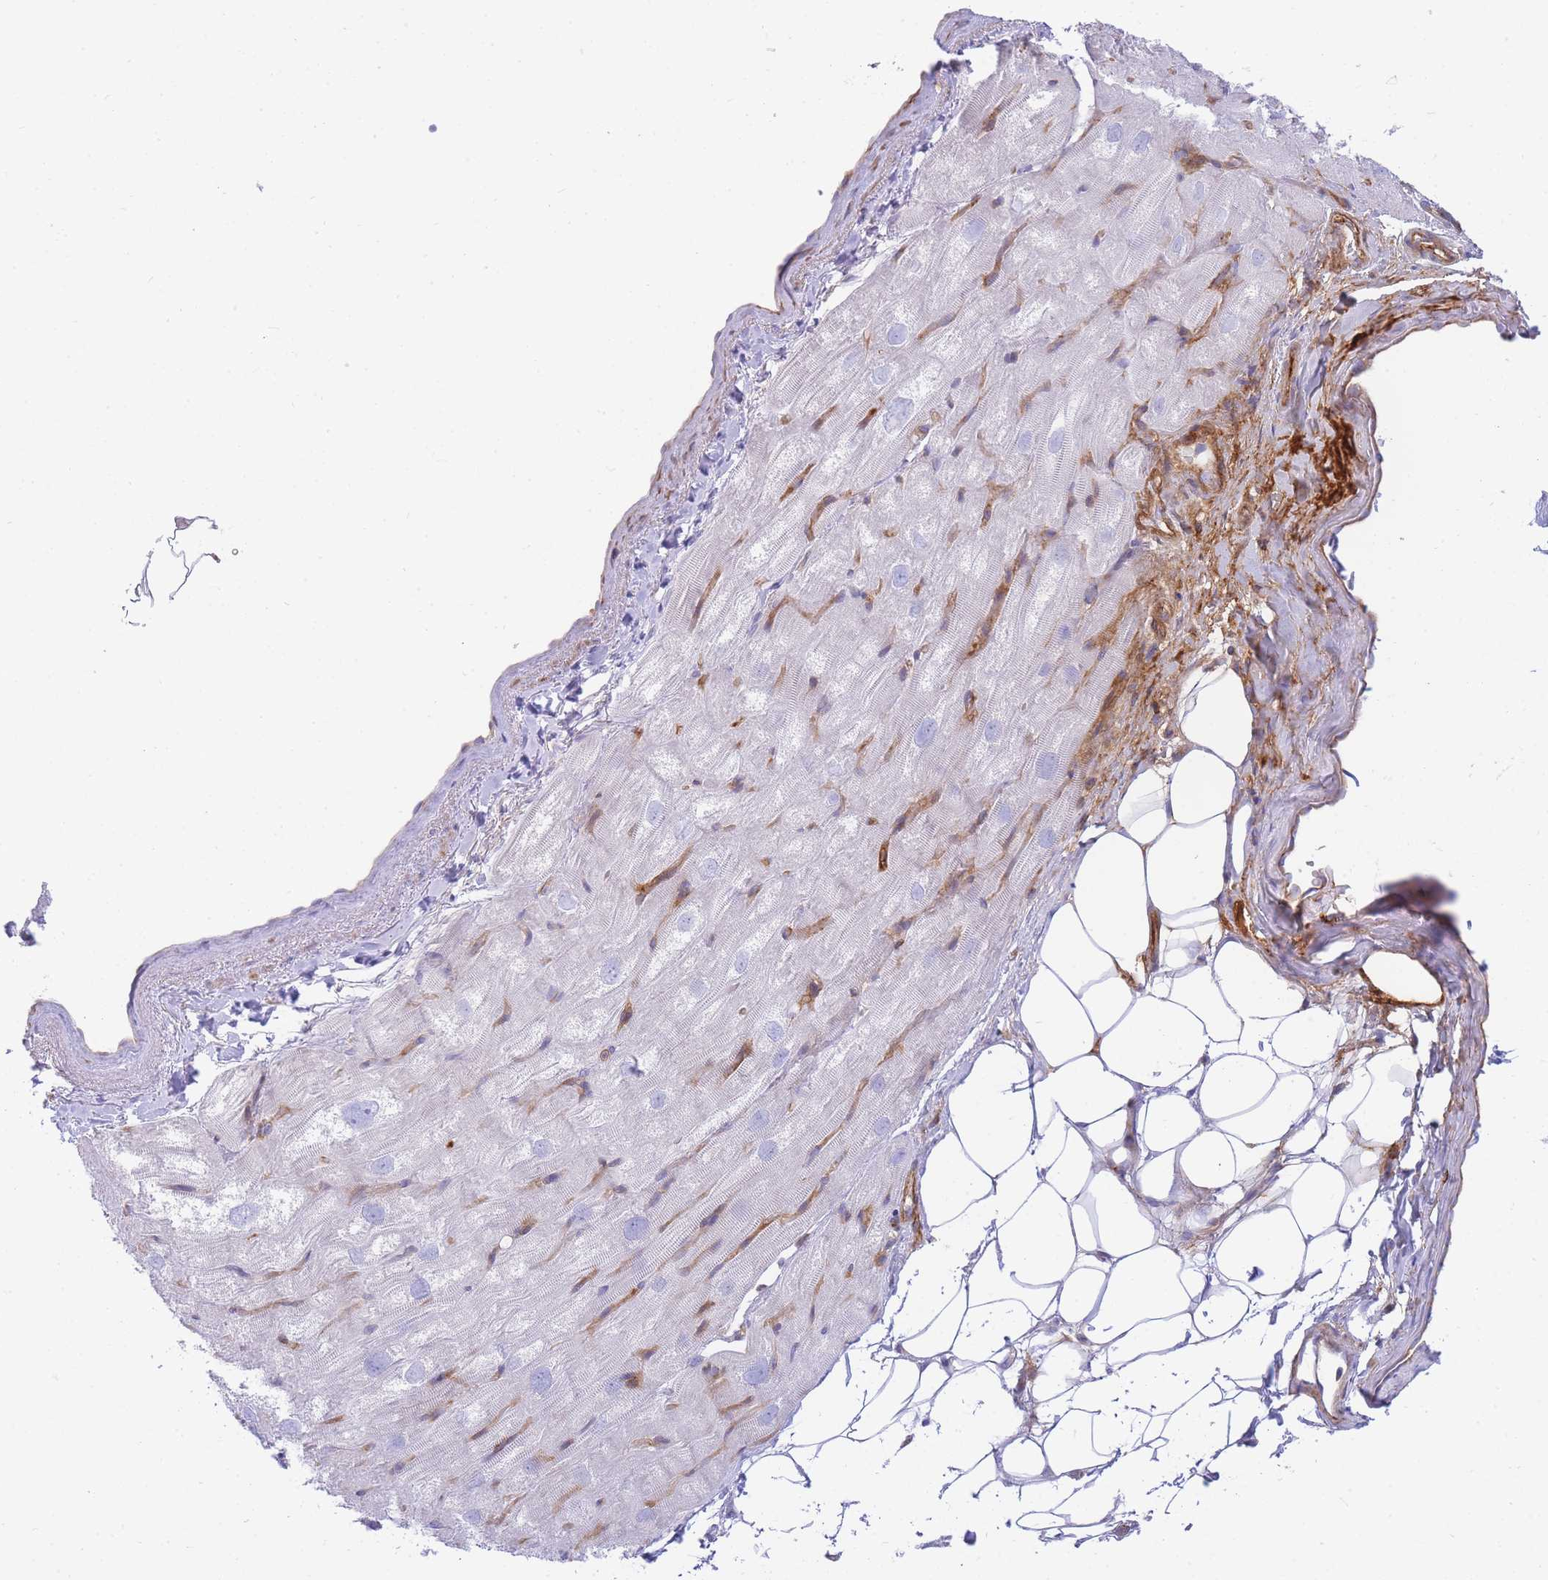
{"staining": {"intensity": "negative", "quantity": "none", "location": "none"}, "tissue": "heart muscle", "cell_type": "Cardiomyocytes", "image_type": "normal", "snomed": [{"axis": "morphology", "description": "Normal tissue, NOS"}, {"axis": "topography", "description": "Heart"}], "caption": "Normal heart muscle was stained to show a protein in brown. There is no significant expression in cardiomyocytes.", "gene": "FBN3", "patient": {"sex": "male", "age": 50}}